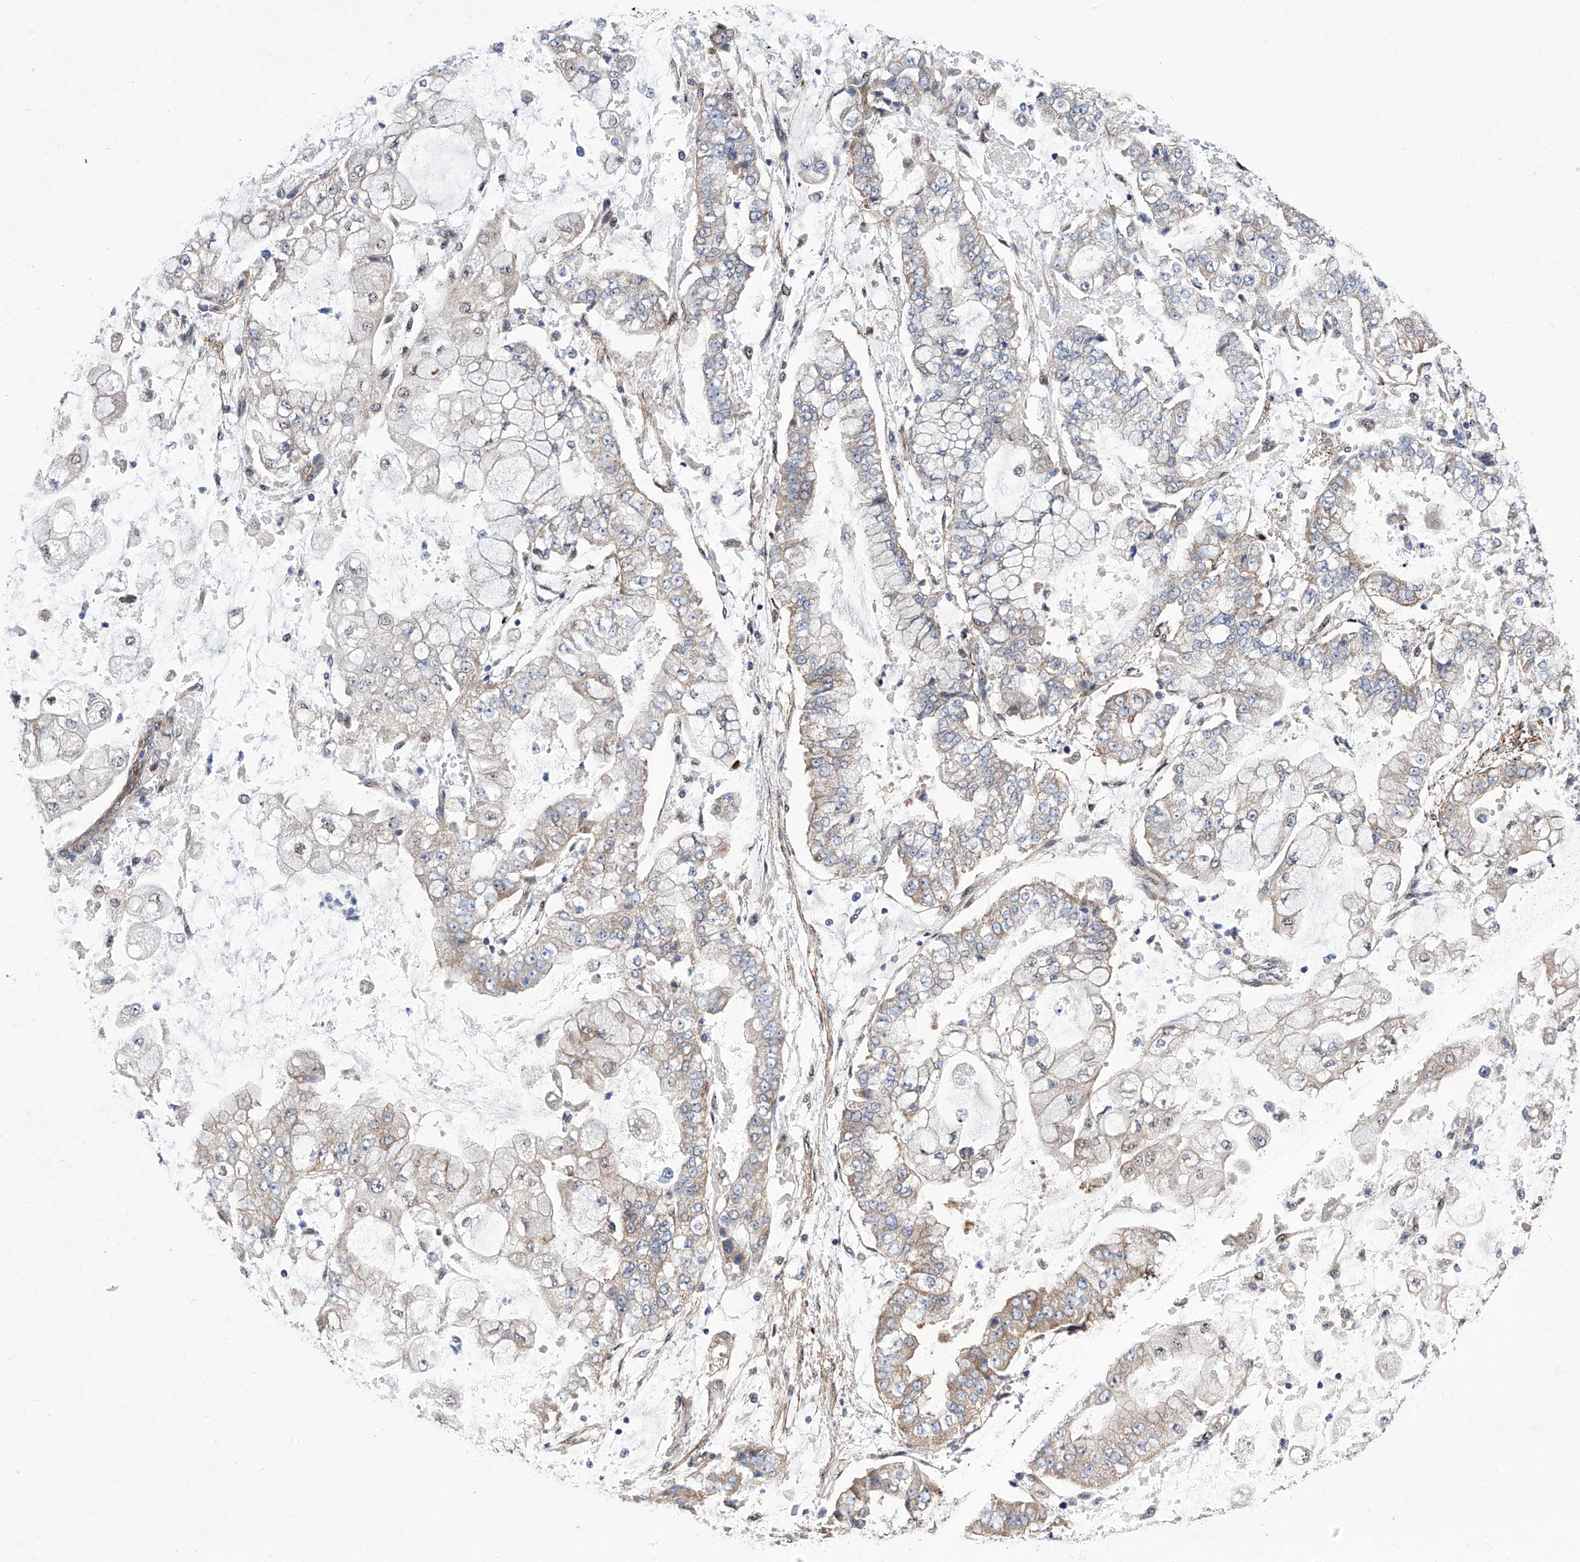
{"staining": {"intensity": "moderate", "quantity": "<25%", "location": "cytoplasmic/membranous"}, "tissue": "stomach cancer", "cell_type": "Tumor cells", "image_type": "cancer", "snomed": [{"axis": "morphology", "description": "Adenocarcinoma, NOS"}, {"axis": "topography", "description": "Stomach"}], "caption": "This histopathology image shows IHC staining of human stomach cancer, with low moderate cytoplasmic/membranous expression in about <25% of tumor cells.", "gene": "KTI12", "patient": {"sex": "male", "age": 76}}